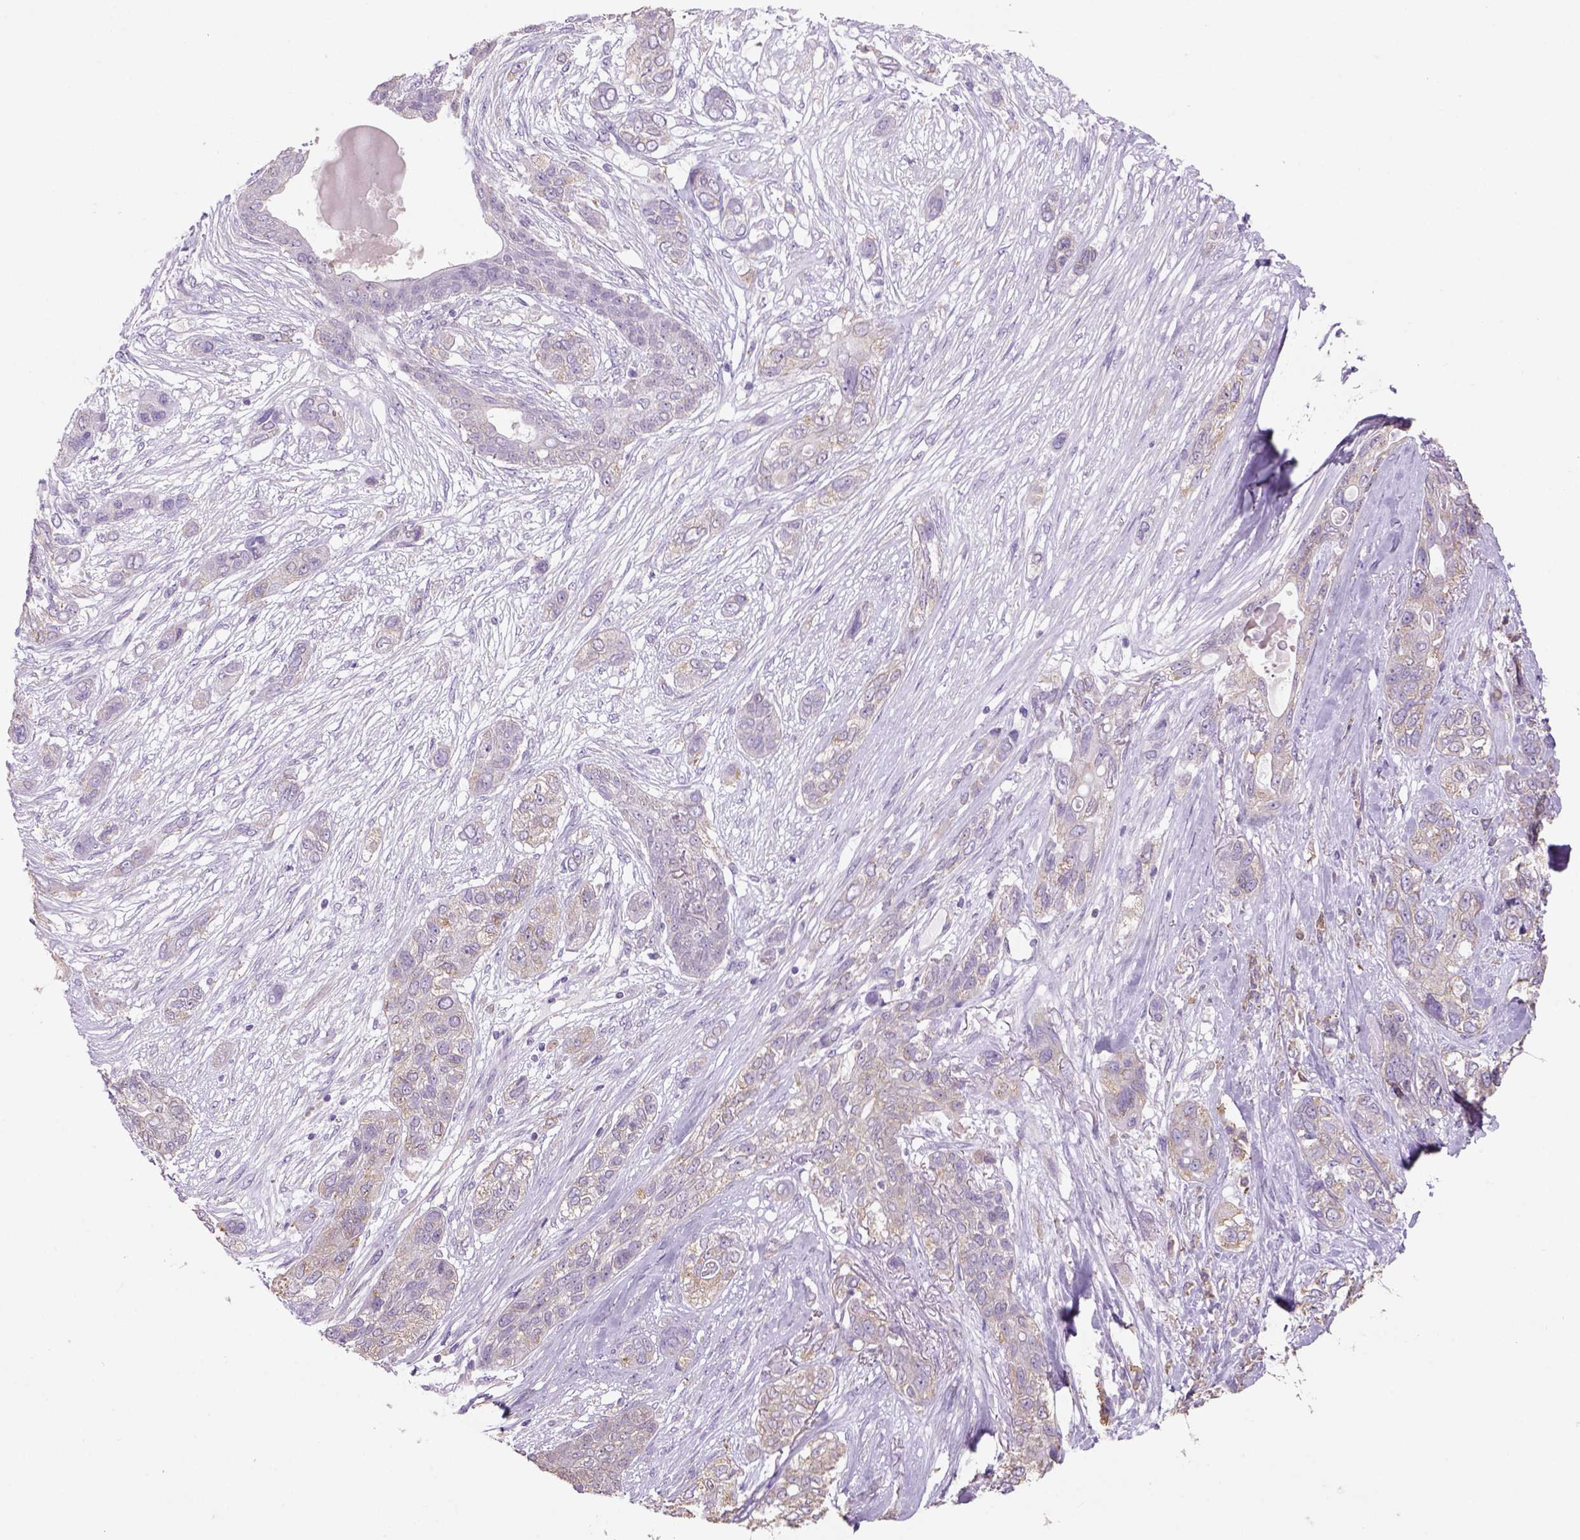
{"staining": {"intensity": "weak", "quantity": ">75%", "location": "cytoplasmic/membranous"}, "tissue": "lung cancer", "cell_type": "Tumor cells", "image_type": "cancer", "snomed": [{"axis": "morphology", "description": "Squamous cell carcinoma, NOS"}, {"axis": "topography", "description": "Lung"}], "caption": "Lung cancer (squamous cell carcinoma) was stained to show a protein in brown. There is low levels of weak cytoplasmic/membranous positivity in about >75% of tumor cells.", "gene": "NAALAD2", "patient": {"sex": "female", "age": 70}}